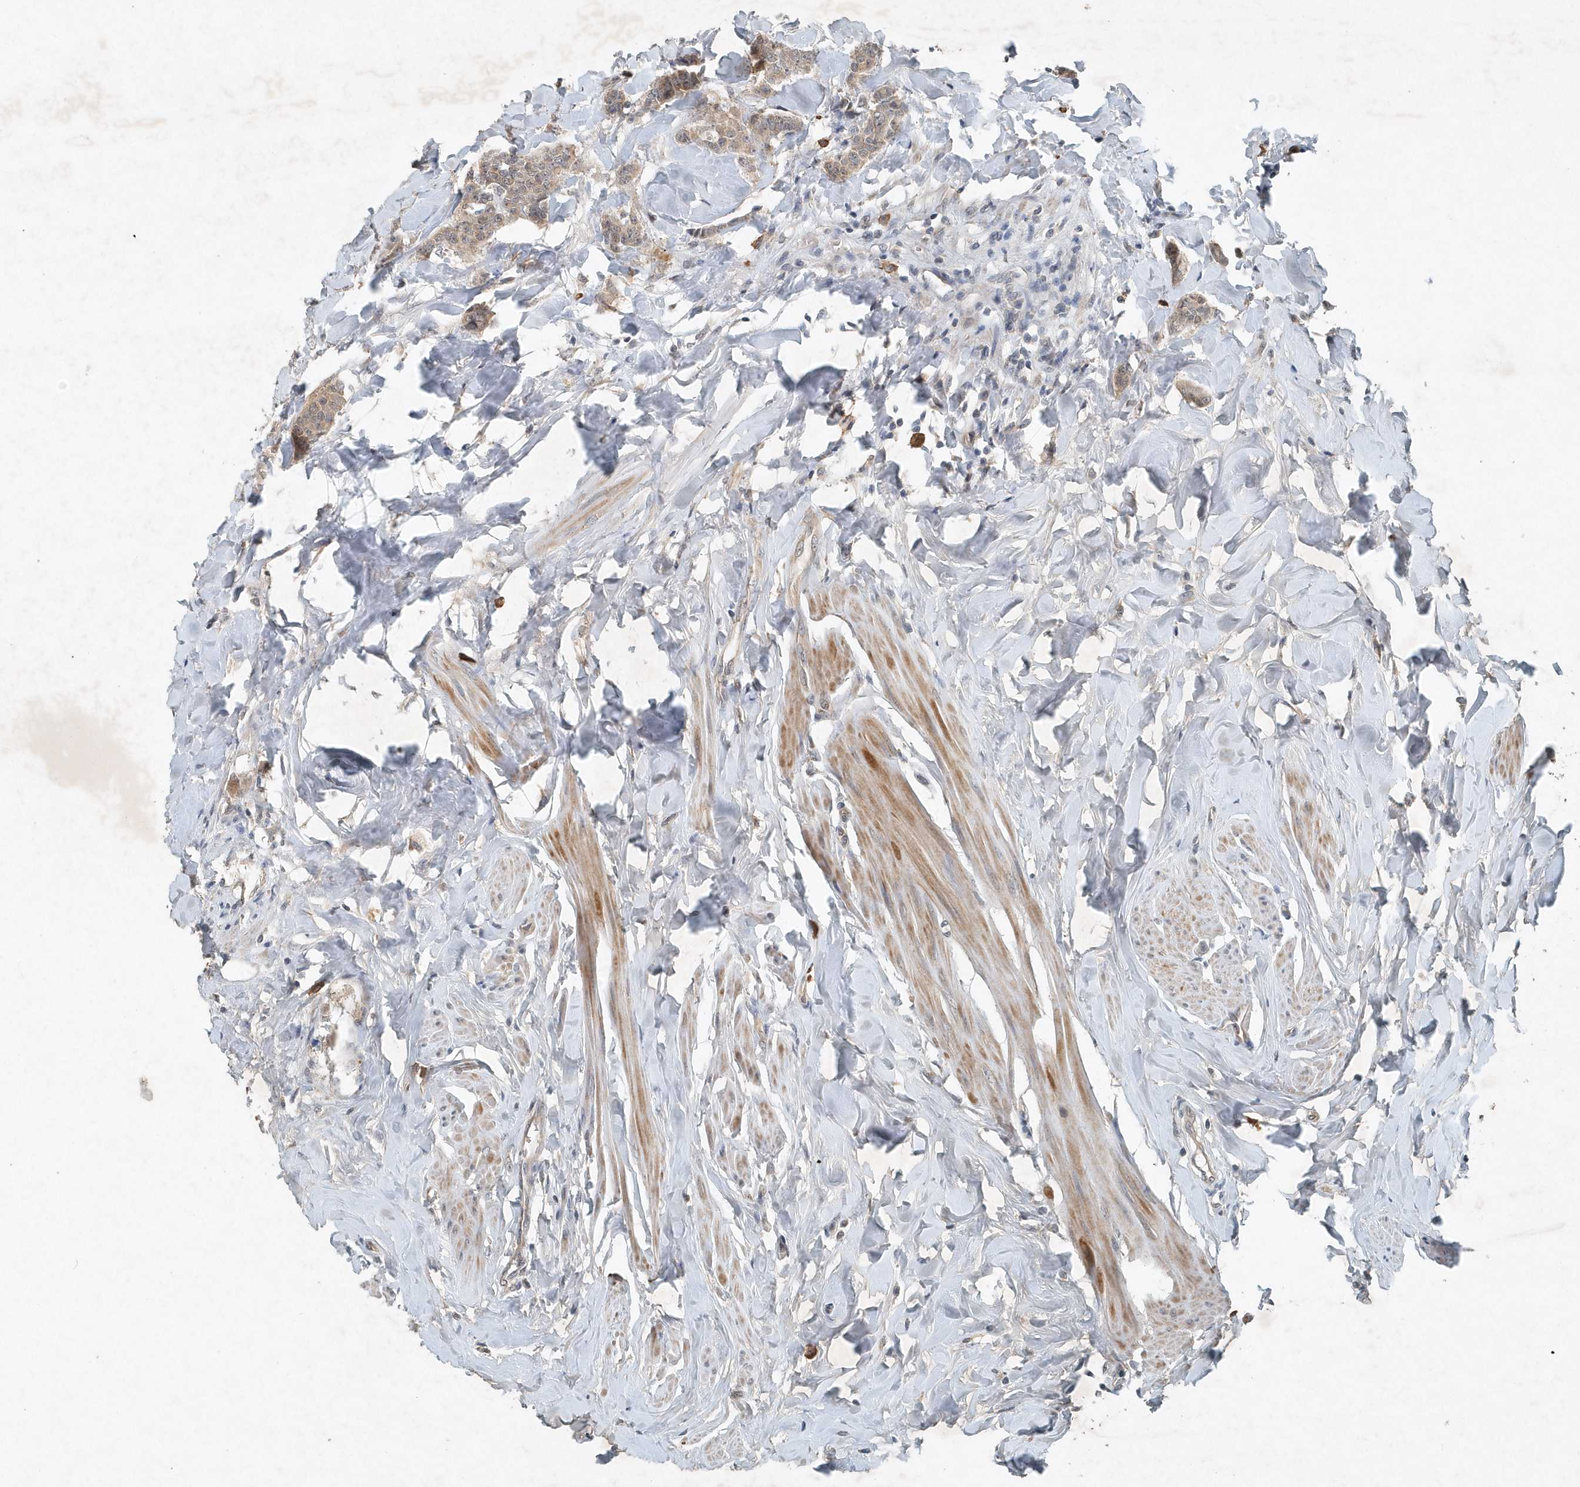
{"staining": {"intensity": "weak", "quantity": ">75%", "location": "cytoplasmic/membranous"}, "tissue": "breast cancer", "cell_type": "Tumor cells", "image_type": "cancer", "snomed": [{"axis": "morphology", "description": "Duct carcinoma"}, {"axis": "topography", "description": "Breast"}], "caption": "Immunohistochemical staining of human breast cancer shows low levels of weak cytoplasmic/membranous staining in approximately >75% of tumor cells.", "gene": "SCFD2", "patient": {"sex": "female", "age": 40}}